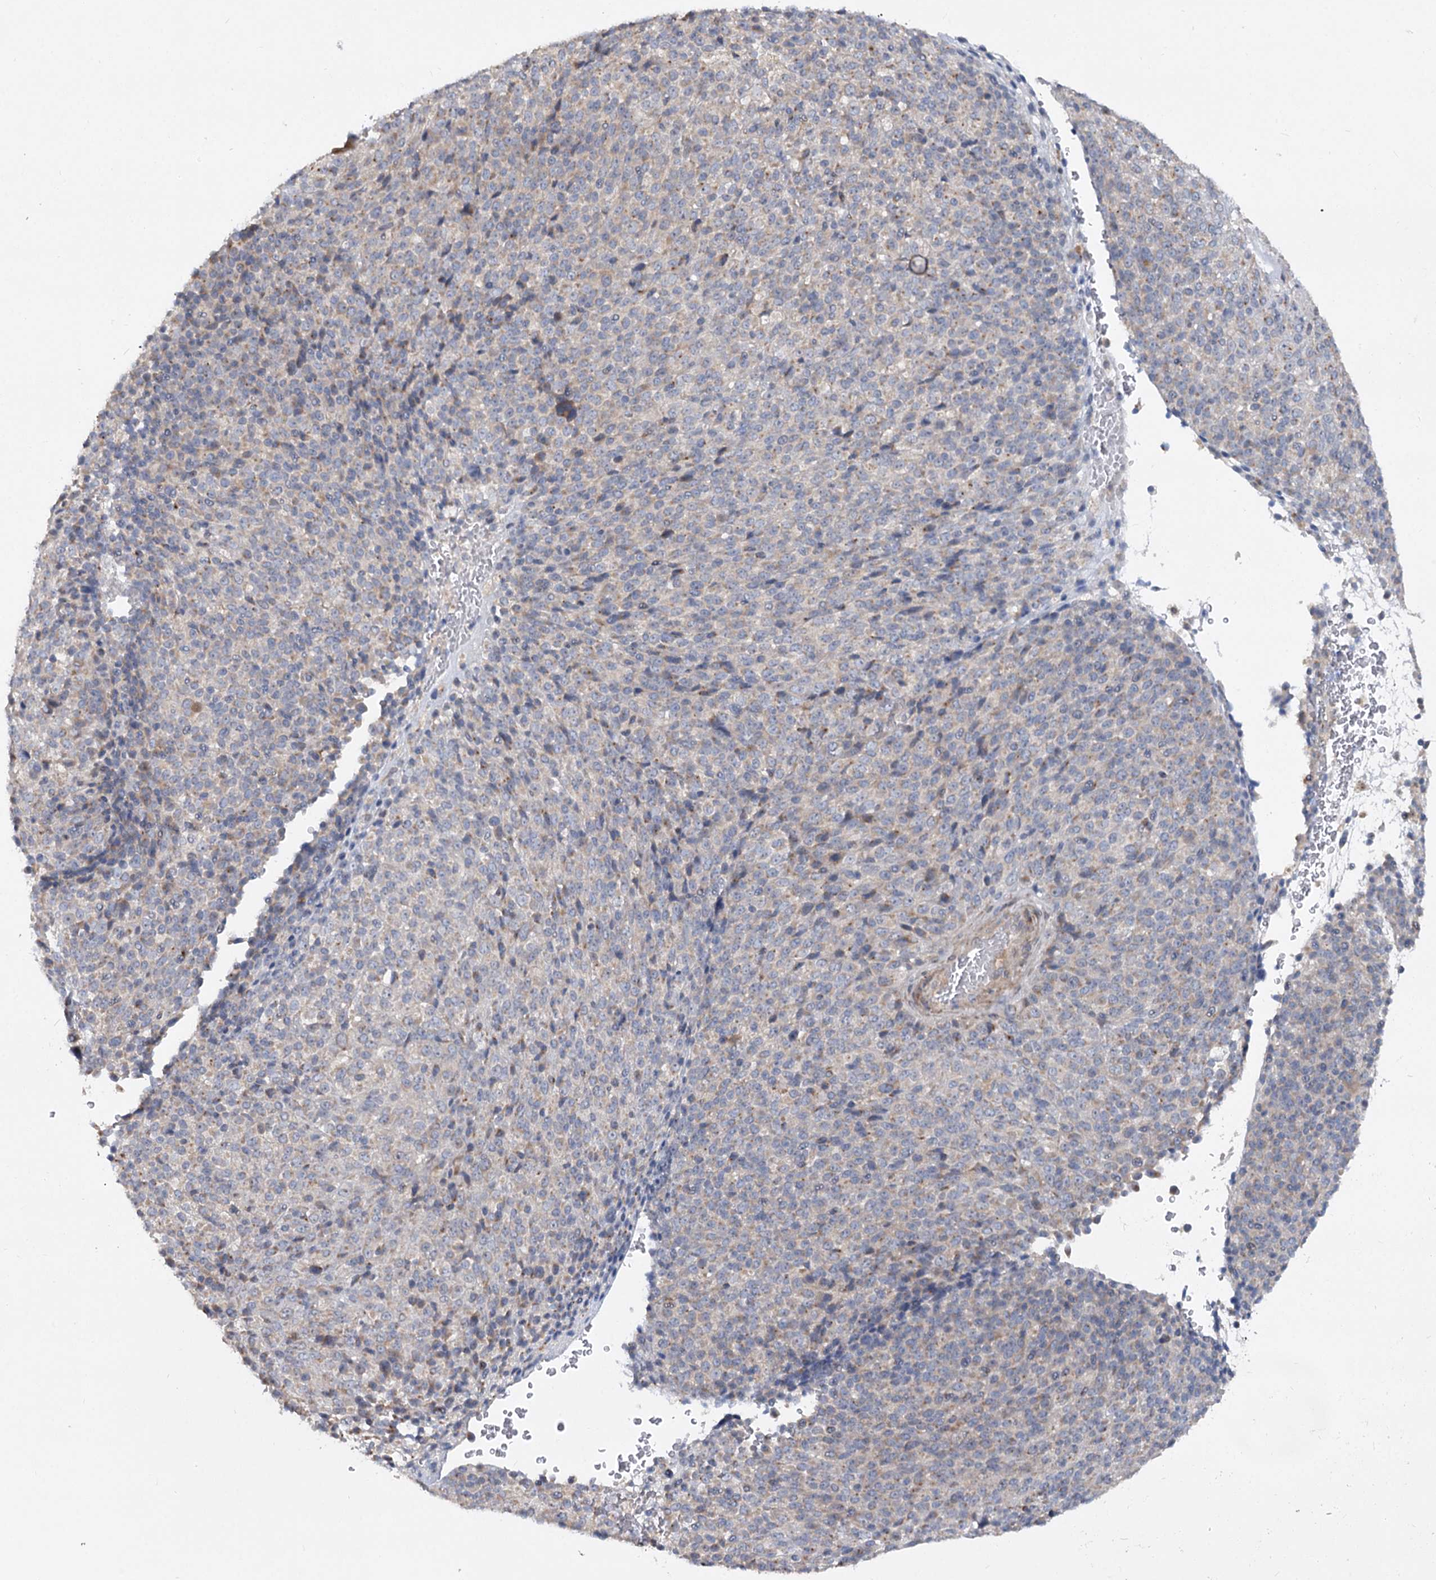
{"staining": {"intensity": "negative", "quantity": "none", "location": "none"}, "tissue": "melanoma", "cell_type": "Tumor cells", "image_type": "cancer", "snomed": [{"axis": "morphology", "description": "Malignant melanoma, Metastatic site"}, {"axis": "topography", "description": "Brain"}], "caption": "Immunohistochemistry (IHC) of melanoma demonstrates no staining in tumor cells. (DAB (3,3'-diaminobenzidine) immunohistochemistry (IHC) with hematoxylin counter stain).", "gene": "FGF19", "patient": {"sex": "female", "age": 56}}